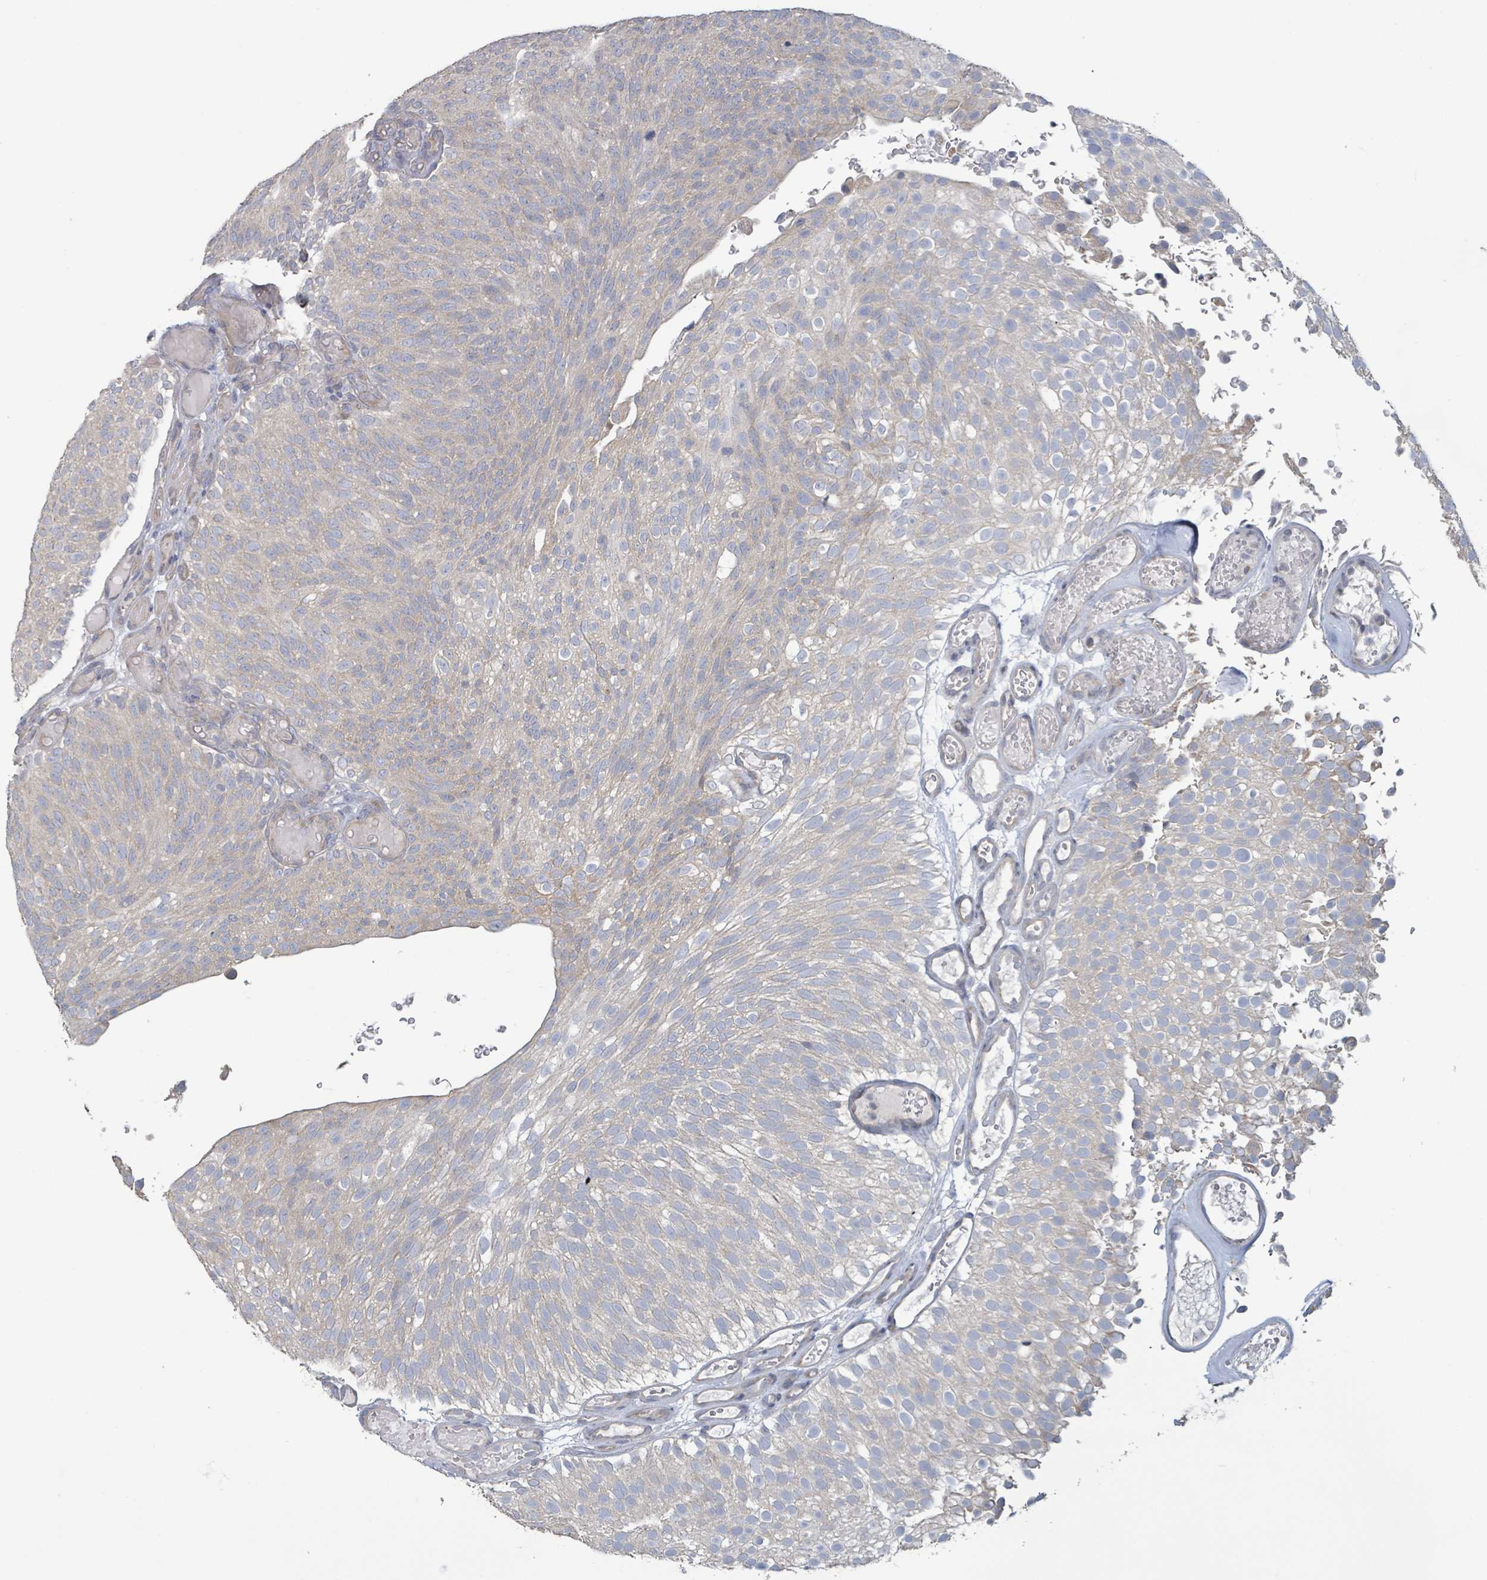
{"staining": {"intensity": "weak", "quantity": "<25%", "location": "cytoplasmic/membranous"}, "tissue": "urothelial cancer", "cell_type": "Tumor cells", "image_type": "cancer", "snomed": [{"axis": "morphology", "description": "Urothelial carcinoma, Low grade"}, {"axis": "topography", "description": "Urinary bladder"}], "caption": "Urothelial carcinoma (low-grade) was stained to show a protein in brown. There is no significant expression in tumor cells.", "gene": "RPL32", "patient": {"sex": "male", "age": 78}}